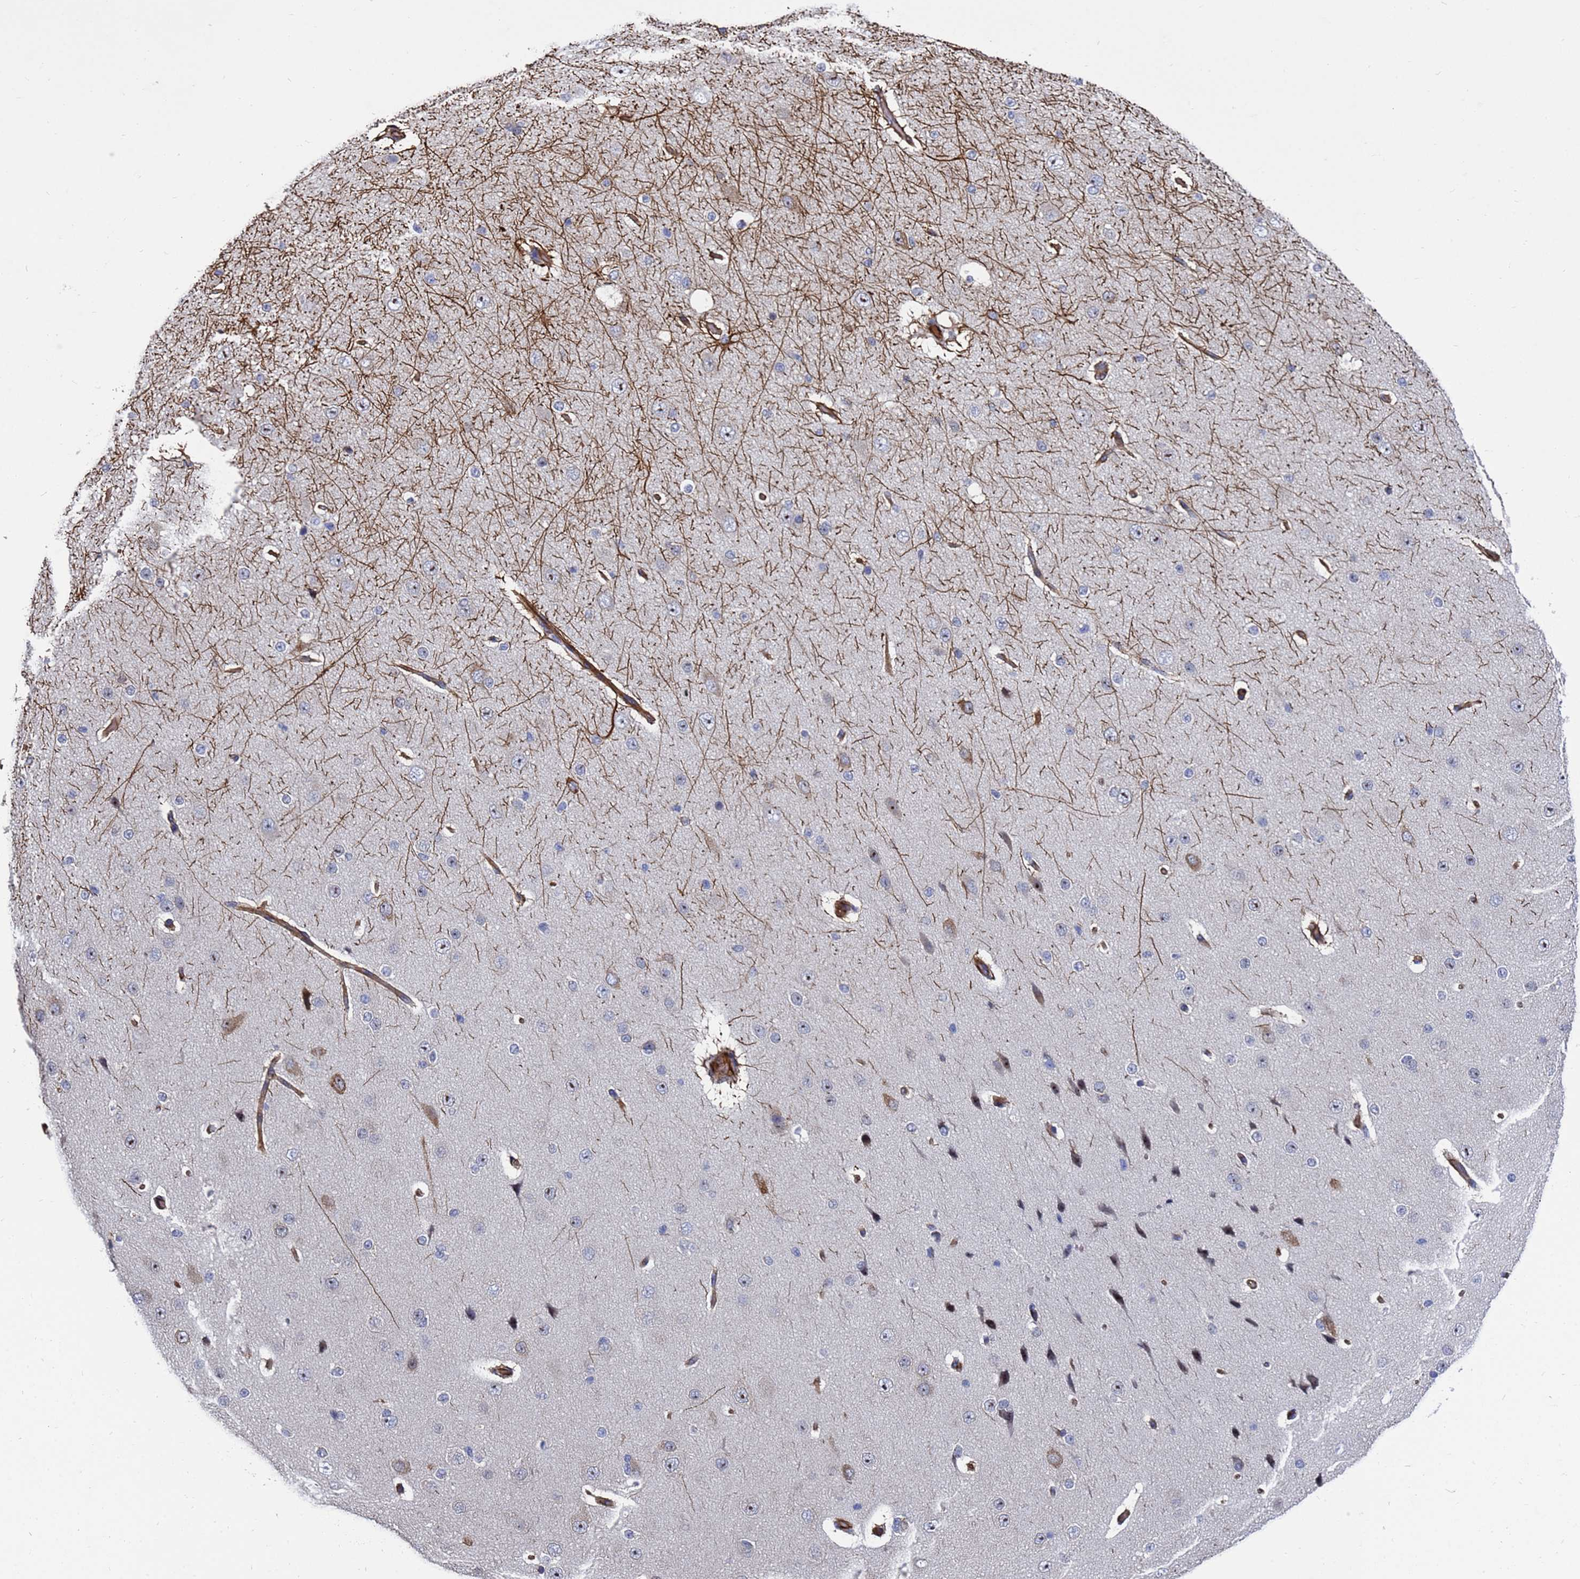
{"staining": {"intensity": "moderate", "quantity": ">75%", "location": "cytoplasmic/membranous"}, "tissue": "cerebral cortex", "cell_type": "Endothelial cells", "image_type": "normal", "snomed": [{"axis": "morphology", "description": "Normal tissue, NOS"}, {"axis": "morphology", "description": "Developmental malformation"}, {"axis": "topography", "description": "Cerebral cortex"}], "caption": "The immunohistochemical stain shows moderate cytoplasmic/membranous positivity in endothelial cells of normal cerebral cortex.", "gene": "SYT13", "patient": {"sex": "female", "age": 30}}